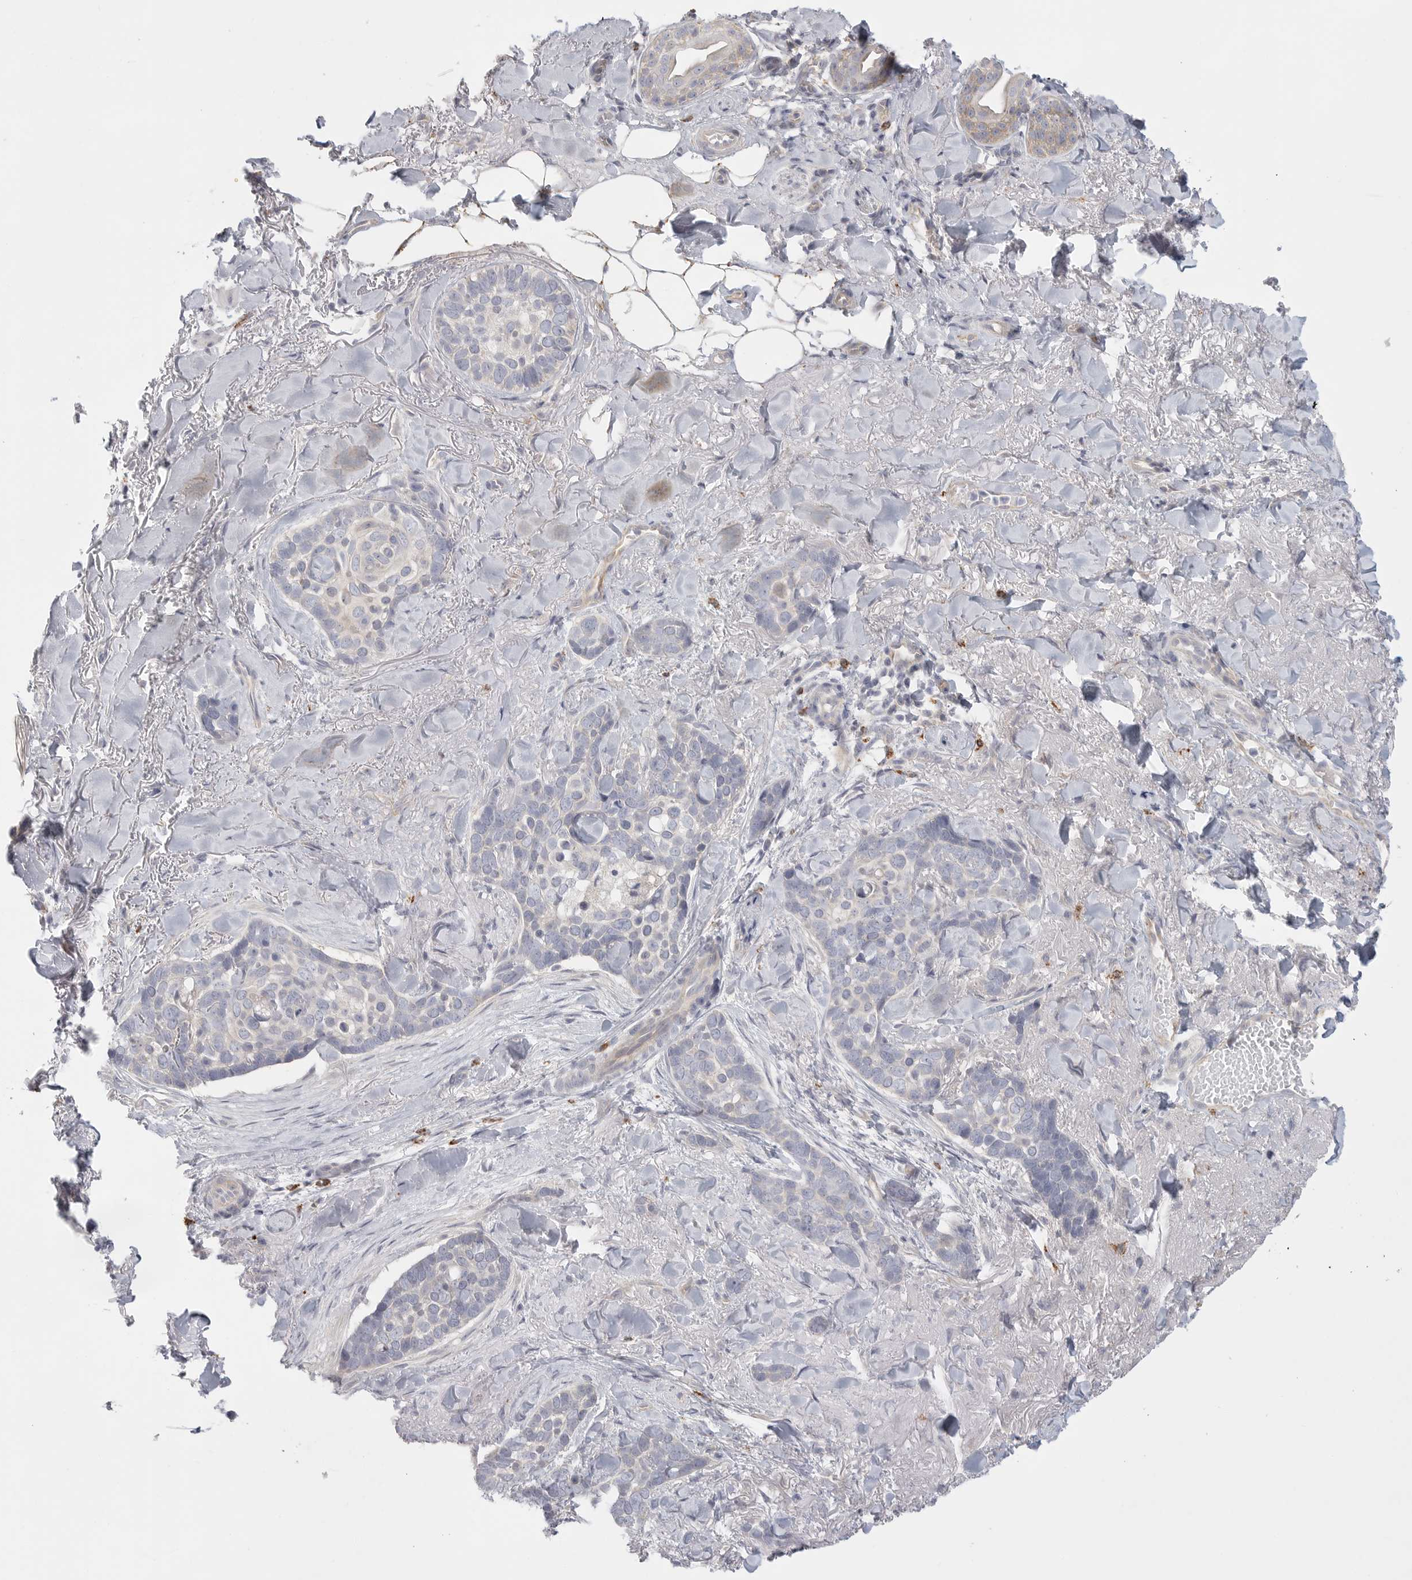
{"staining": {"intensity": "negative", "quantity": "none", "location": "none"}, "tissue": "skin cancer", "cell_type": "Tumor cells", "image_type": "cancer", "snomed": [{"axis": "morphology", "description": "Basal cell carcinoma"}, {"axis": "topography", "description": "Skin"}], "caption": "The micrograph shows no staining of tumor cells in skin basal cell carcinoma.", "gene": "ELP3", "patient": {"sex": "female", "age": 82}}